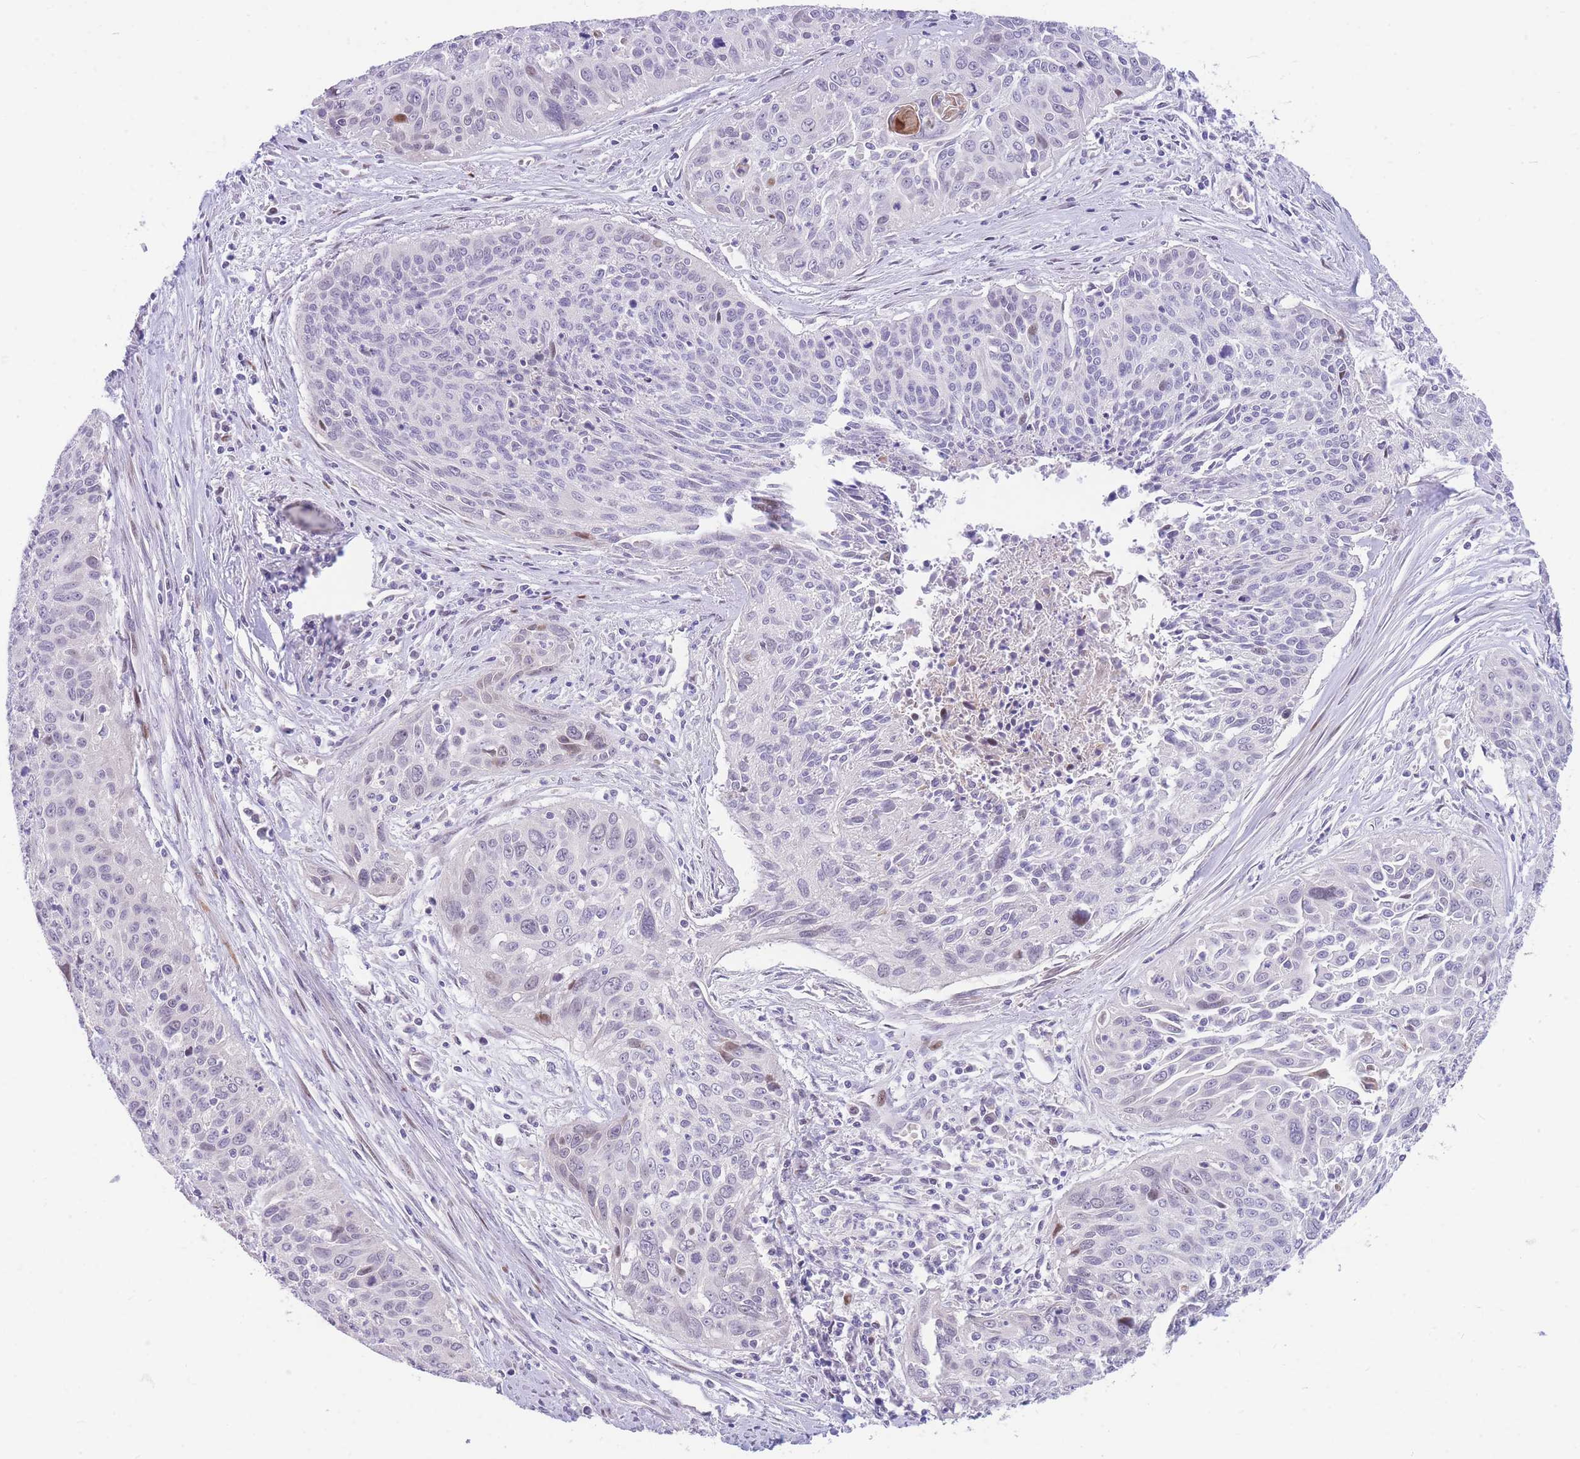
{"staining": {"intensity": "weak", "quantity": "<25%", "location": "nuclear"}, "tissue": "cervical cancer", "cell_type": "Tumor cells", "image_type": "cancer", "snomed": [{"axis": "morphology", "description": "Squamous cell carcinoma, NOS"}, {"axis": "topography", "description": "Cervix"}], "caption": "Photomicrograph shows no significant protein staining in tumor cells of cervical squamous cell carcinoma. Nuclei are stained in blue.", "gene": "SHCBP1", "patient": {"sex": "female", "age": 55}}